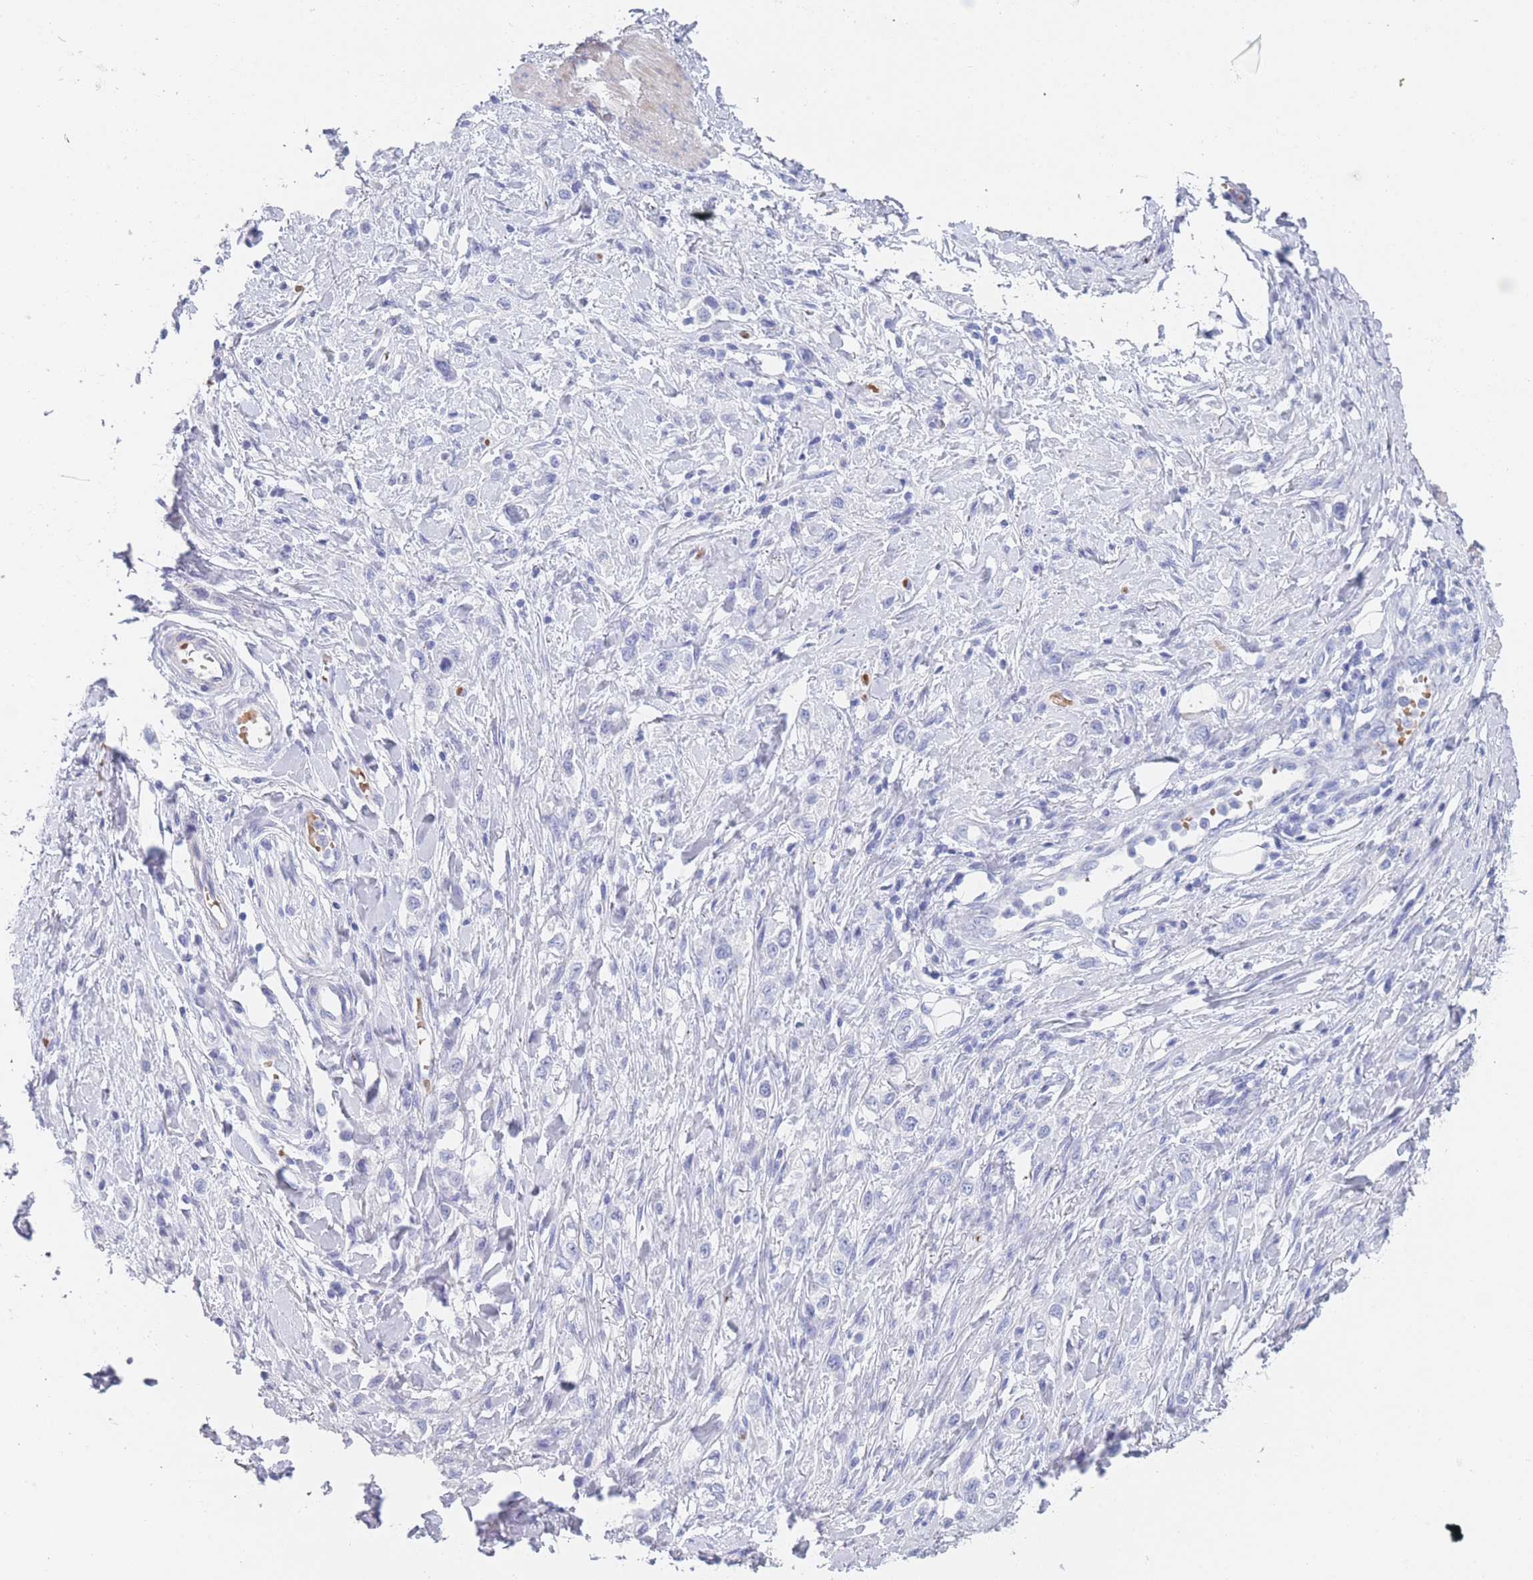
{"staining": {"intensity": "negative", "quantity": "none", "location": "none"}, "tissue": "stomach cancer", "cell_type": "Tumor cells", "image_type": "cancer", "snomed": [{"axis": "morphology", "description": "Adenocarcinoma, NOS"}, {"axis": "topography", "description": "Stomach"}], "caption": "This histopathology image is of stomach adenocarcinoma stained with immunohistochemistry (IHC) to label a protein in brown with the nuclei are counter-stained blue. There is no expression in tumor cells. Brightfield microscopy of immunohistochemistry stained with DAB (brown) and hematoxylin (blue), captured at high magnification.", "gene": "OR5D16", "patient": {"sex": "female", "age": 65}}